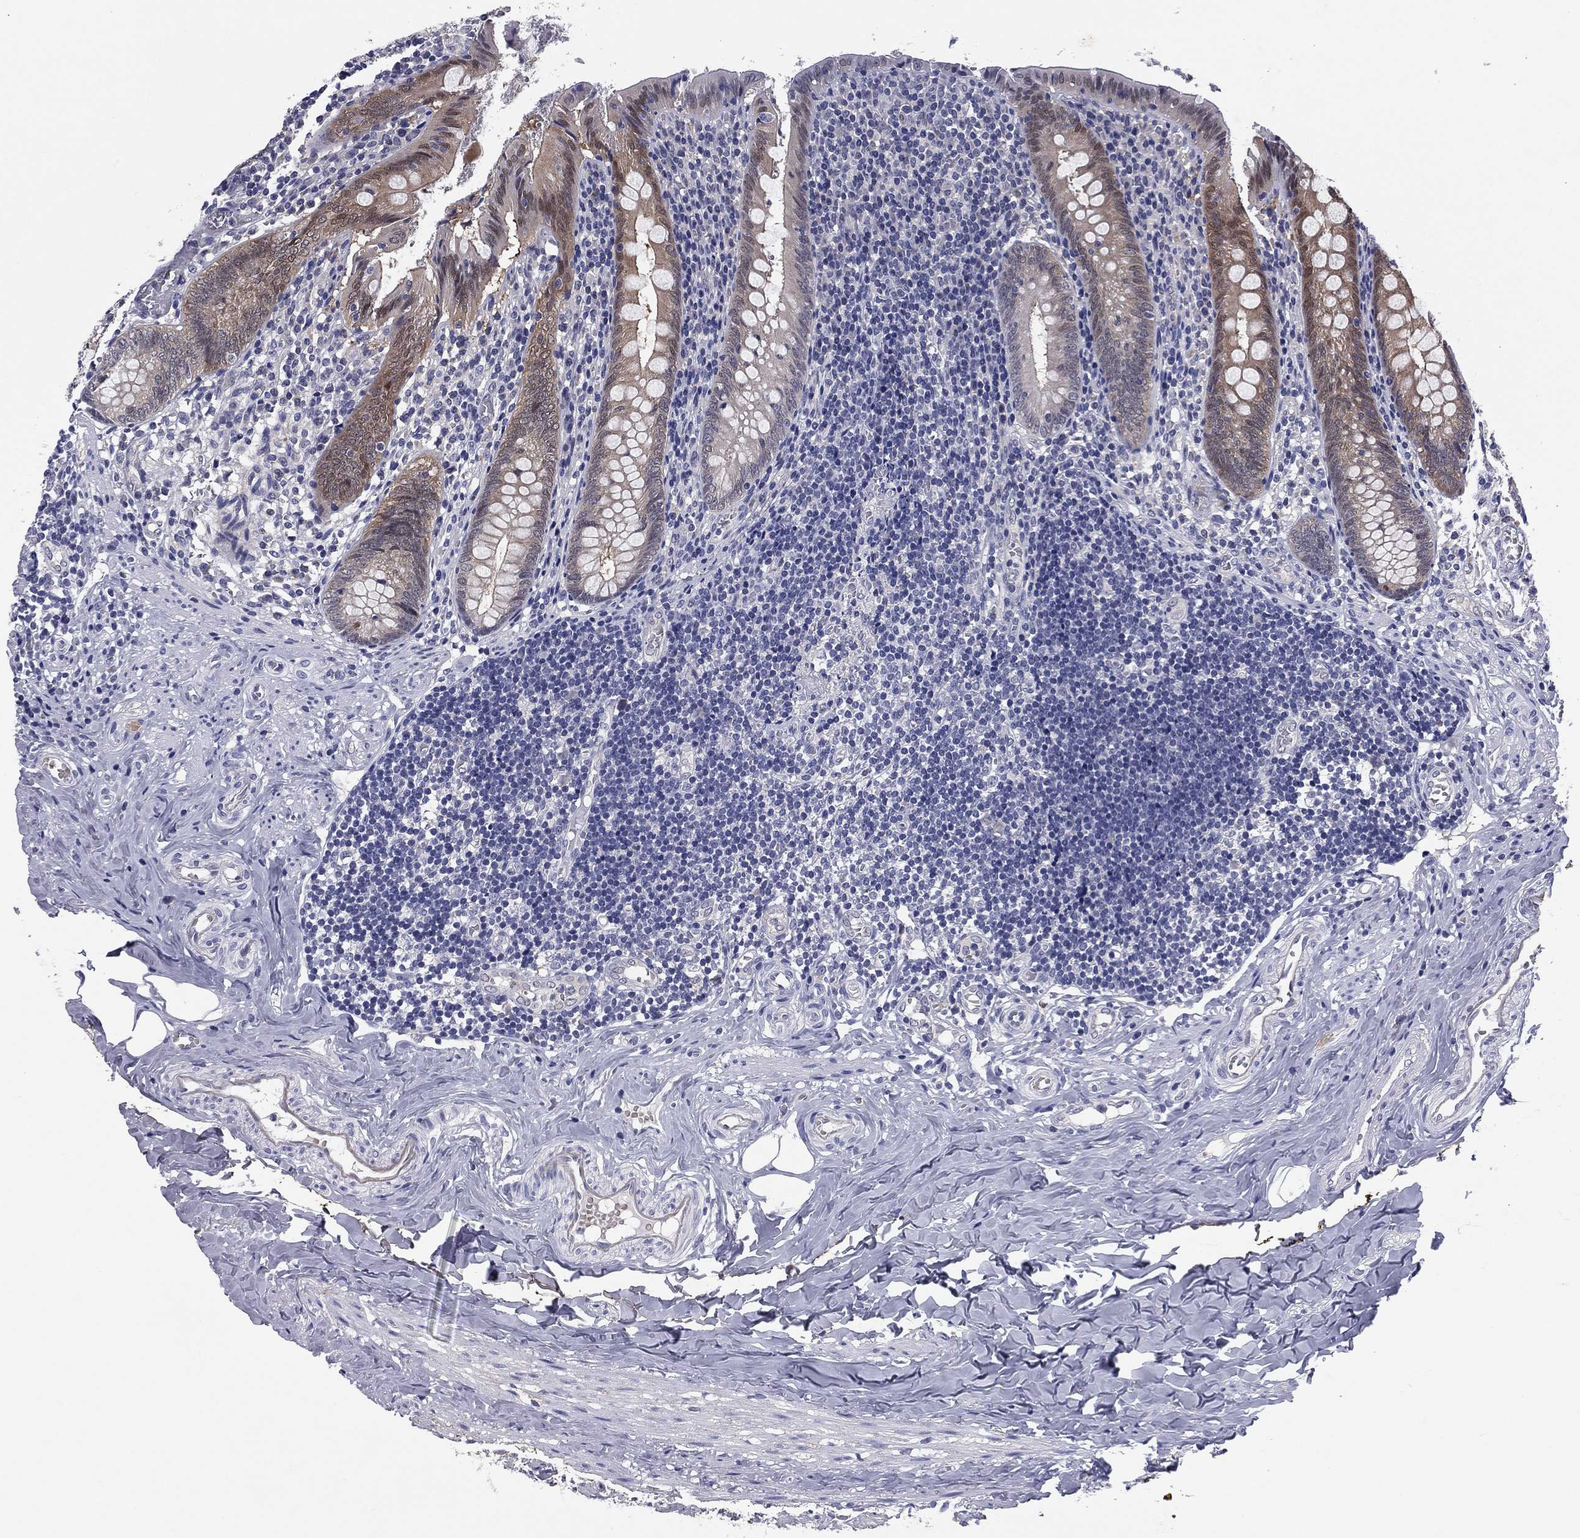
{"staining": {"intensity": "moderate", "quantity": "25%-75%", "location": "cytoplasmic/membranous,nuclear"}, "tissue": "appendix", "cell_type": "Glandular cells", "image_type": "normal", "snomed": [{"axis": "morphology", "description": "Normal tissue, NOS"}, {"axis": "topography", "description": "Appendix"}], "caption": "Immunohistochemistry (IHC) photomicrograph of normal appendix: appendix stained using immunohistochemistry demonstrates medium levels of moderate protein expression localized specifically in the cytoplasmic/membranous,nuclear of glandular cells, appearing as a cytoplasmic/membranous,nuclear brown color.", "gene": "REXO5", "patient": {"sex": "female", "age": 23}}